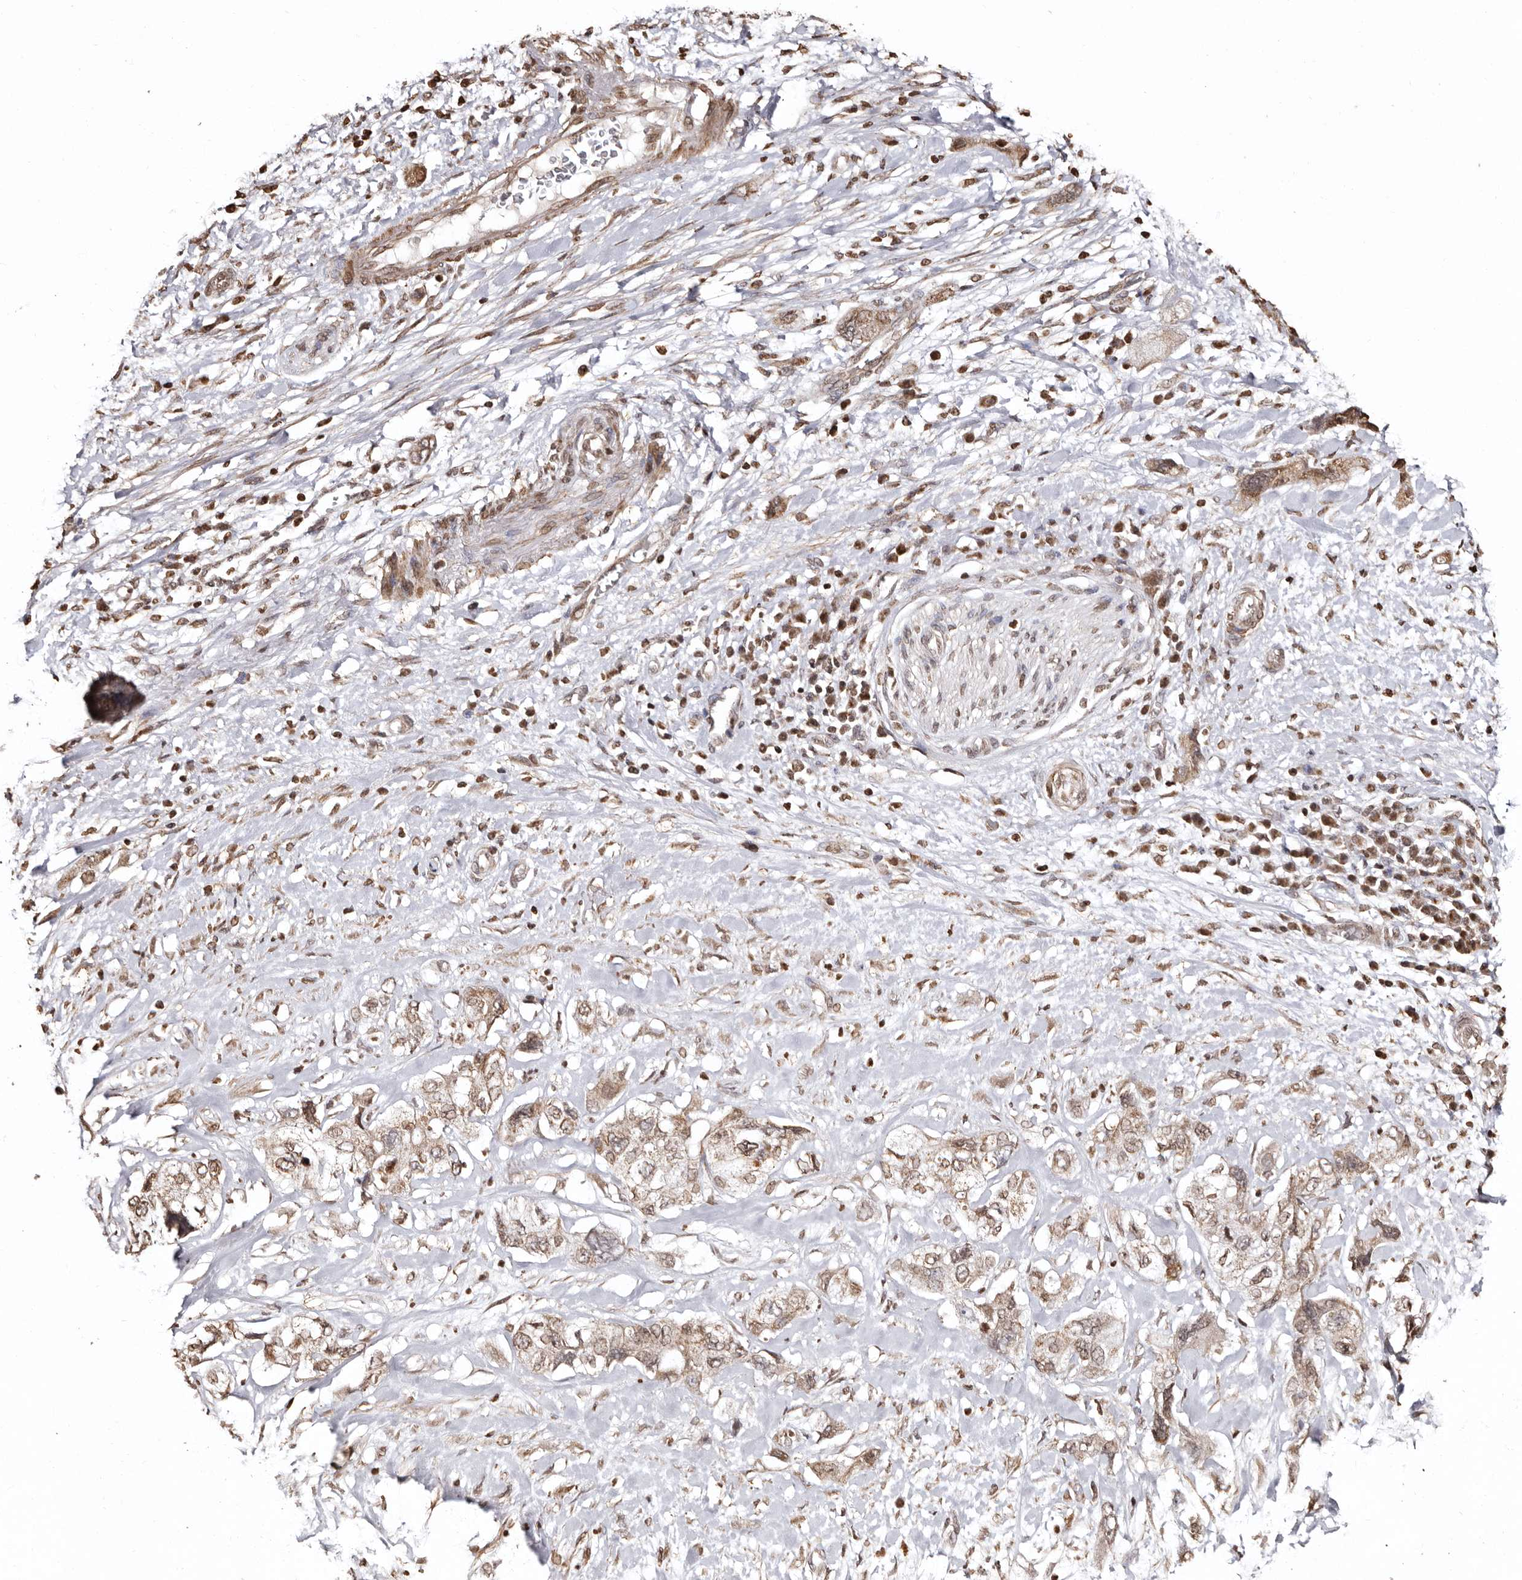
{"staining": {"intensity": "moderate", "quantity": ">75%", "location": "cytoplasmic/membranous"}, "tissue": "pancreatic cancer", "cell_type": "Tumor cells", "image_type": "cancer", "snomed": [{"axis": "morphology", "description": "Adenocarcinoma, NOS"}, {"axis": "topography", "description": "Pancreas"}], "caption": "A brown stain labels moderate cytoplasmic/membranous positivity of a protein in pancreatic cancer tumor cells.", "gene": "CCDC190", "patient": {"sex": "female", "age": 73}}